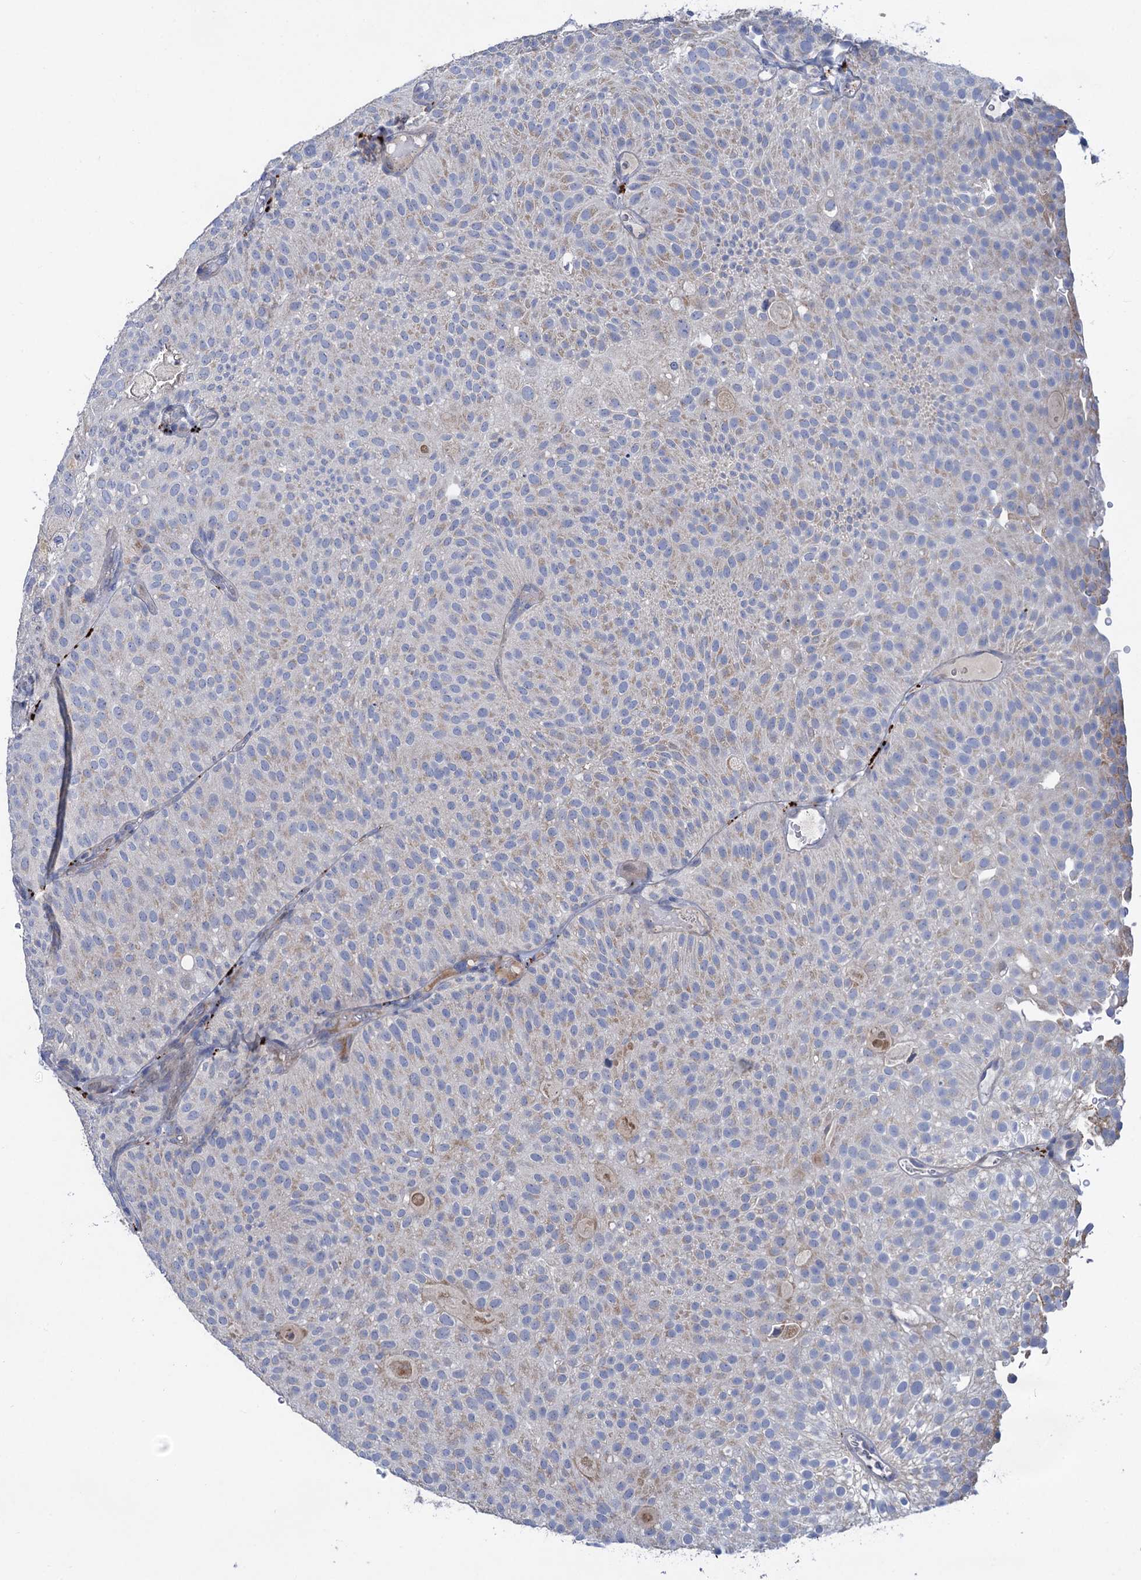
{"staining": {"intensity": "weak", "quantity": "<25%", "location": "cytoplasmic/membranous"}, "tissue": "urothelial cancer", "cell_type": "Tumor cells", "image_type": "cancer", "snomed": [{"axis": "morphology", "description": "Urothelial carcinoma, Low grade"}, {"axis": "topography", "description": "Urinary bladder"}], "caption": "Immunohistochemical staining of human urothelial cancer reveals no significant positivity in tumor cells. (Brightfield microscopy of DAB immunohistochemistry at high magnification).", "gene": "ANKS3", "patient": {"sex": "male", "age": 78}}